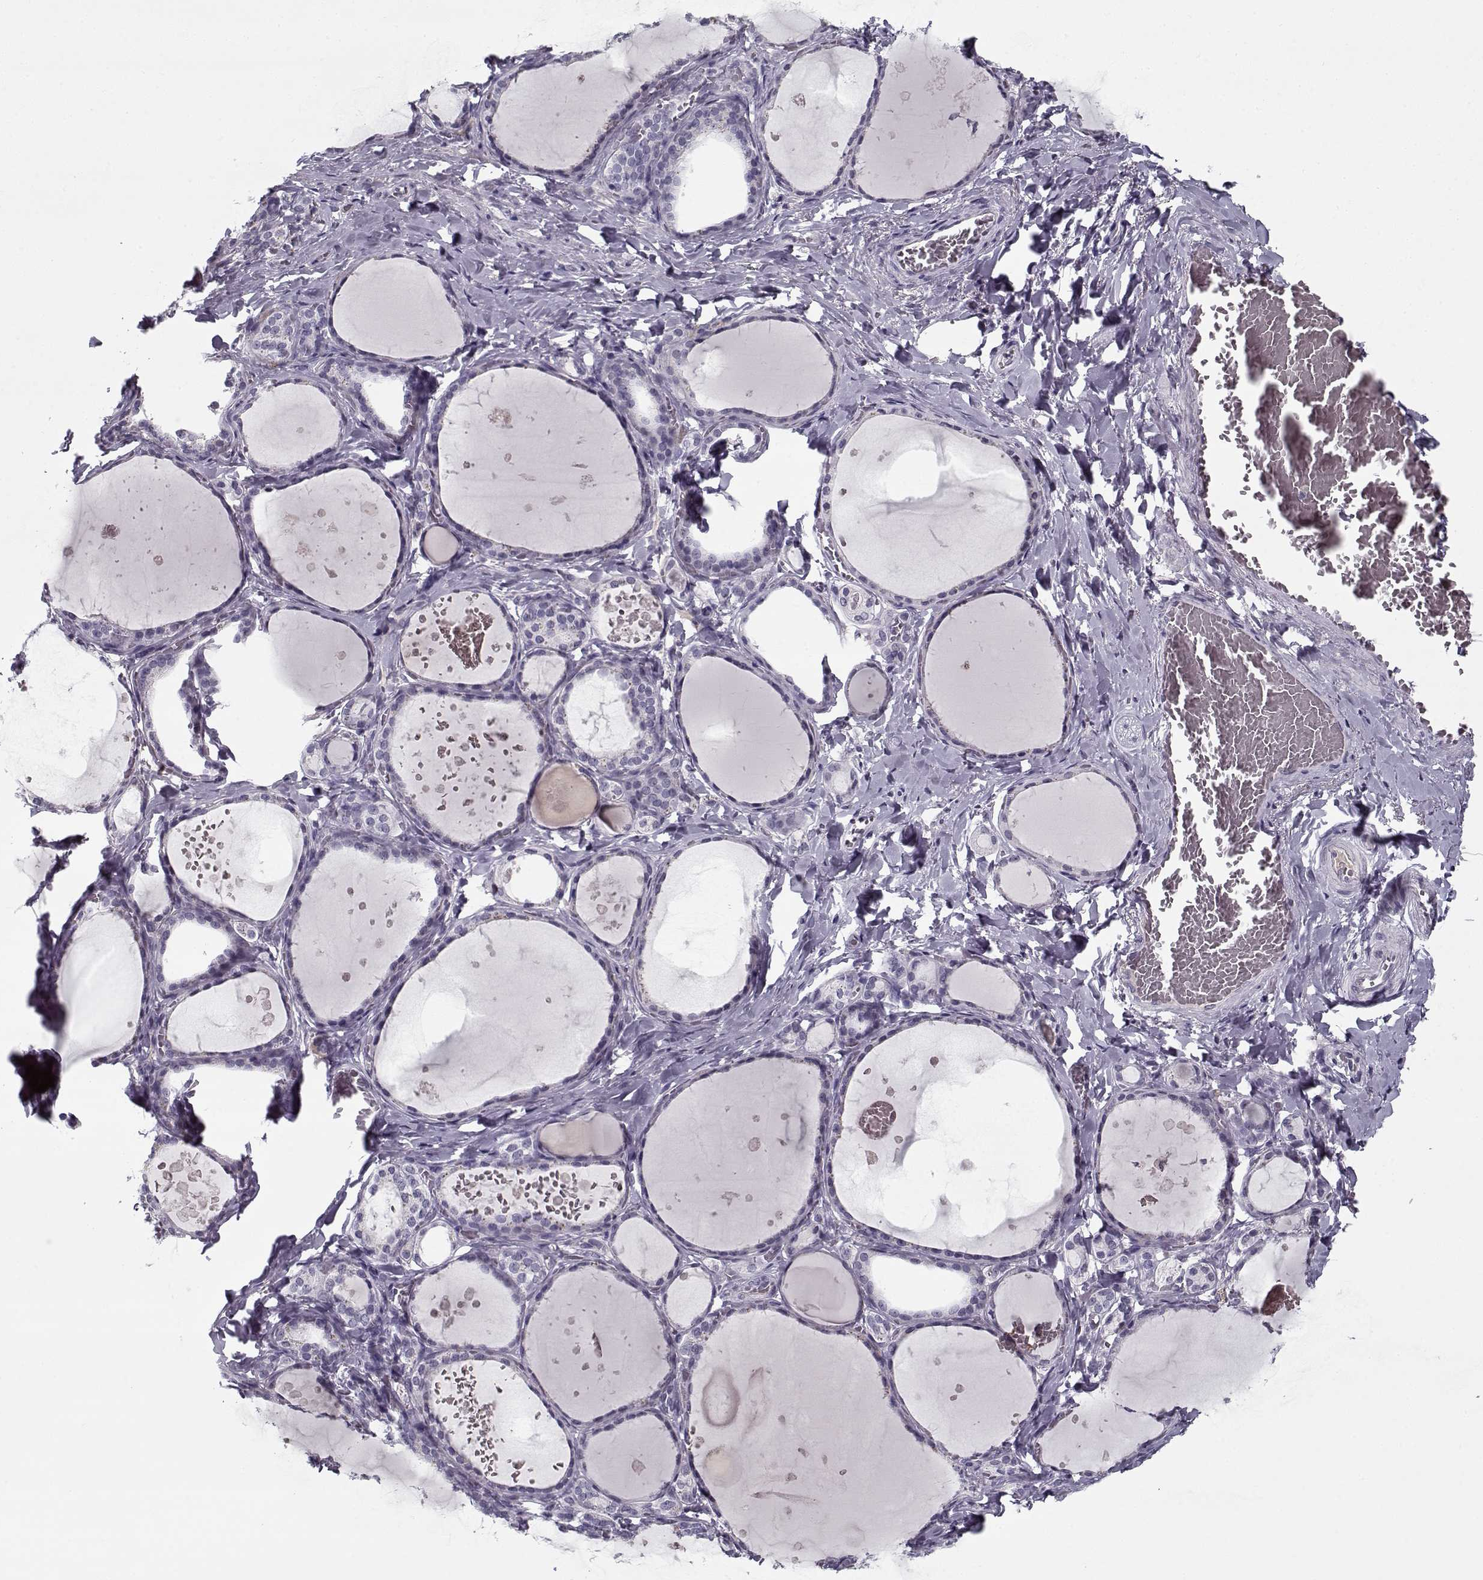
{"staining": {"intensity": "negative", "quantity": "none", "location": "none"}, "tissue": "thyroid gland", "cell_type": "Glandular cells", "image_type": "normal", "snomed": [{"axis": "morphology", "description": "Normal tissue, NOS"}, {"axis": "topography", "description": "Thyroid gland"}], "caption": "Benign thyroid gland was stained to show a protein in brown. There is no significant expression in glandular cells.", "gene": "SPACA9", "patient": {"sex": "female", "age": 56}}